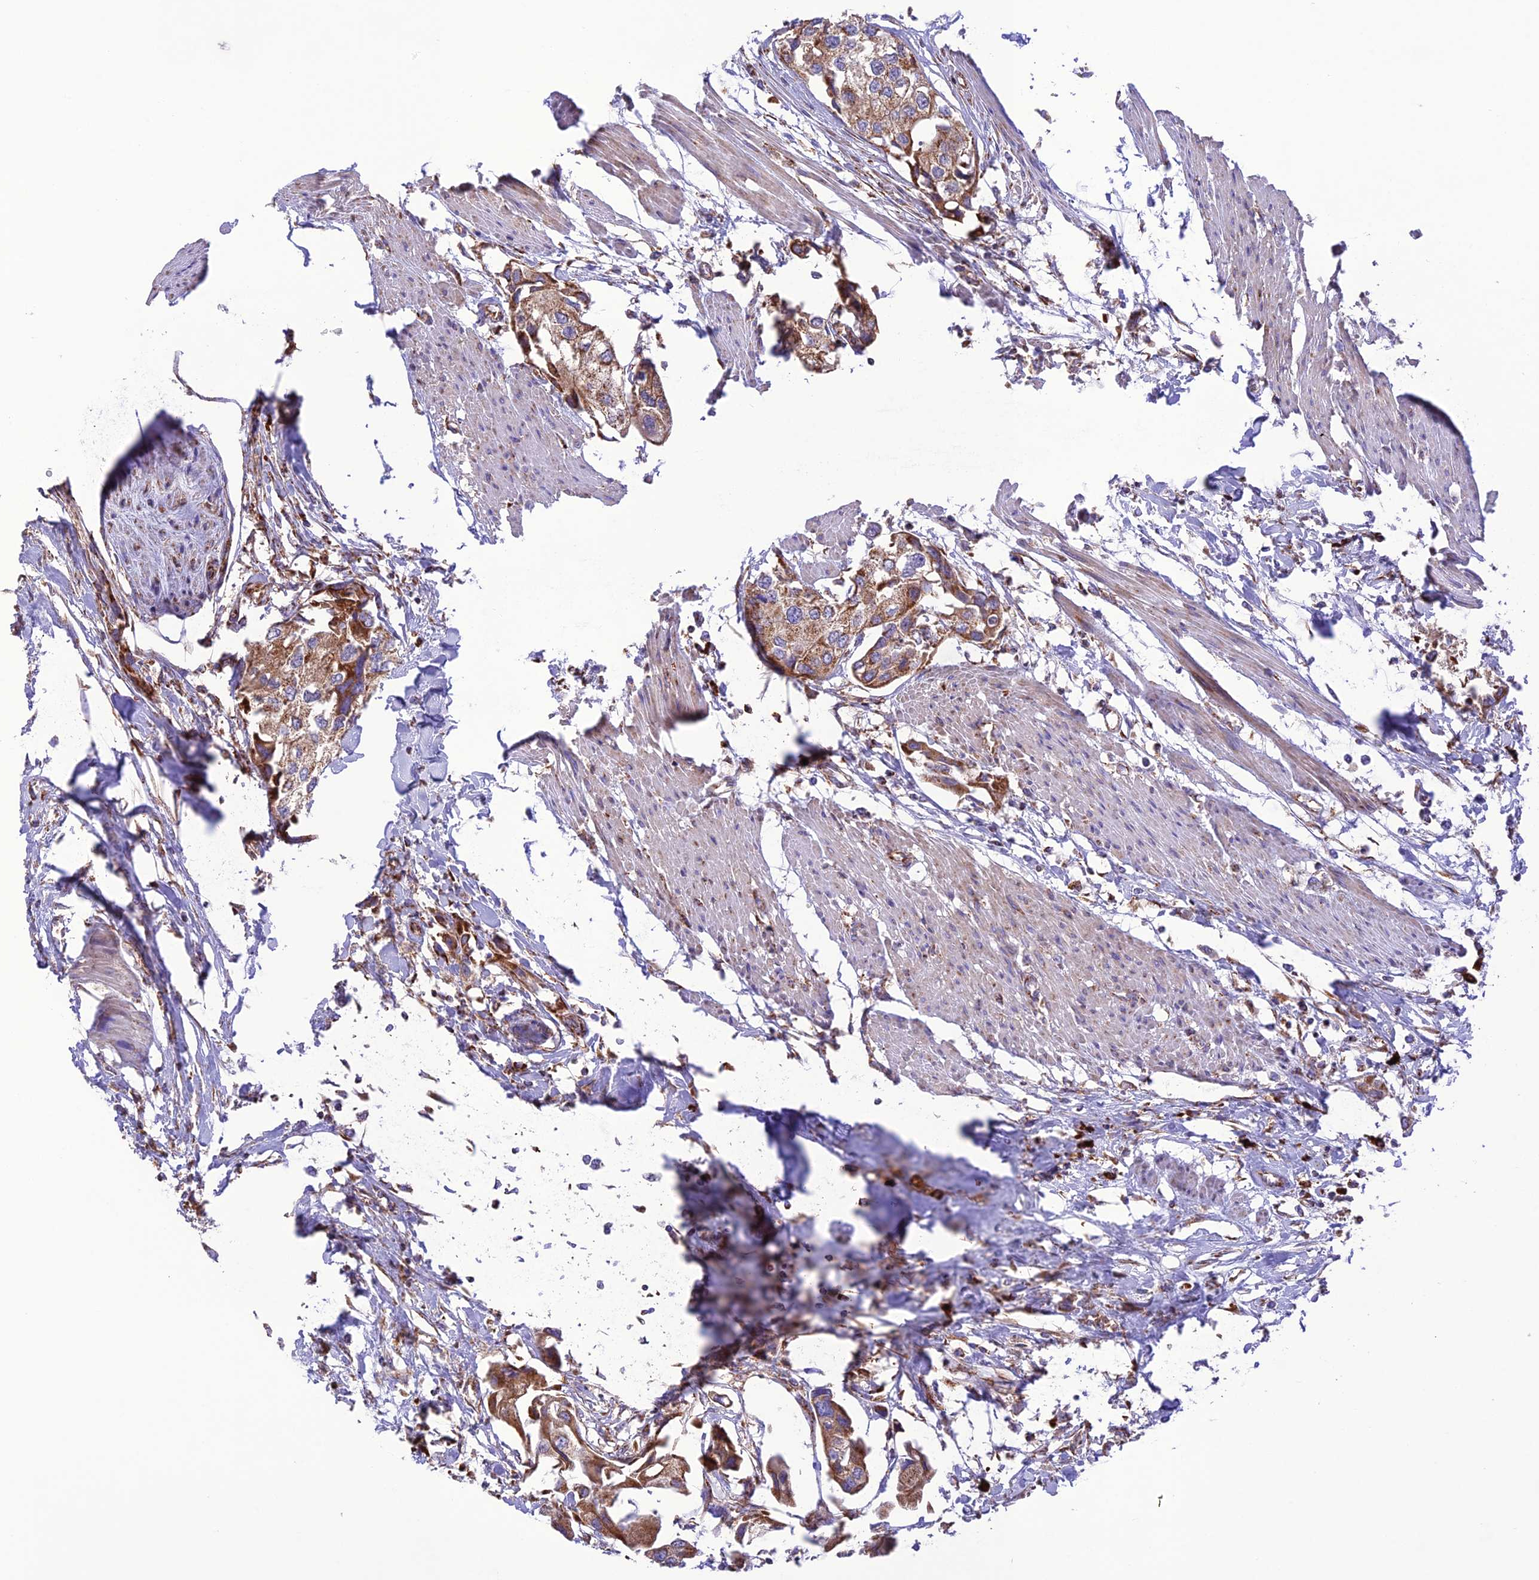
{"staining": {"intensity": "moderate", "quantity": "25%-75%", "location": "cytoplasmic/membranous"}, "tissue": "urothelial cancer", "cell_type": "Tumor cells", "image_type": "cancer", "snomed": [{"axis": "morphology", "description": "Urothelial carcinoma, High grade"}, {"axis": "topography", "description": "Urinary bladder"}], "caption": "Human urothelial cancer stained with a brown dye demonstrates moderate cytoplasmic/membranous positive expression in about 25%-75% of tumor cells.", "gene": "UAP1L1", "patient": {"sex": "male", "age": 64}}